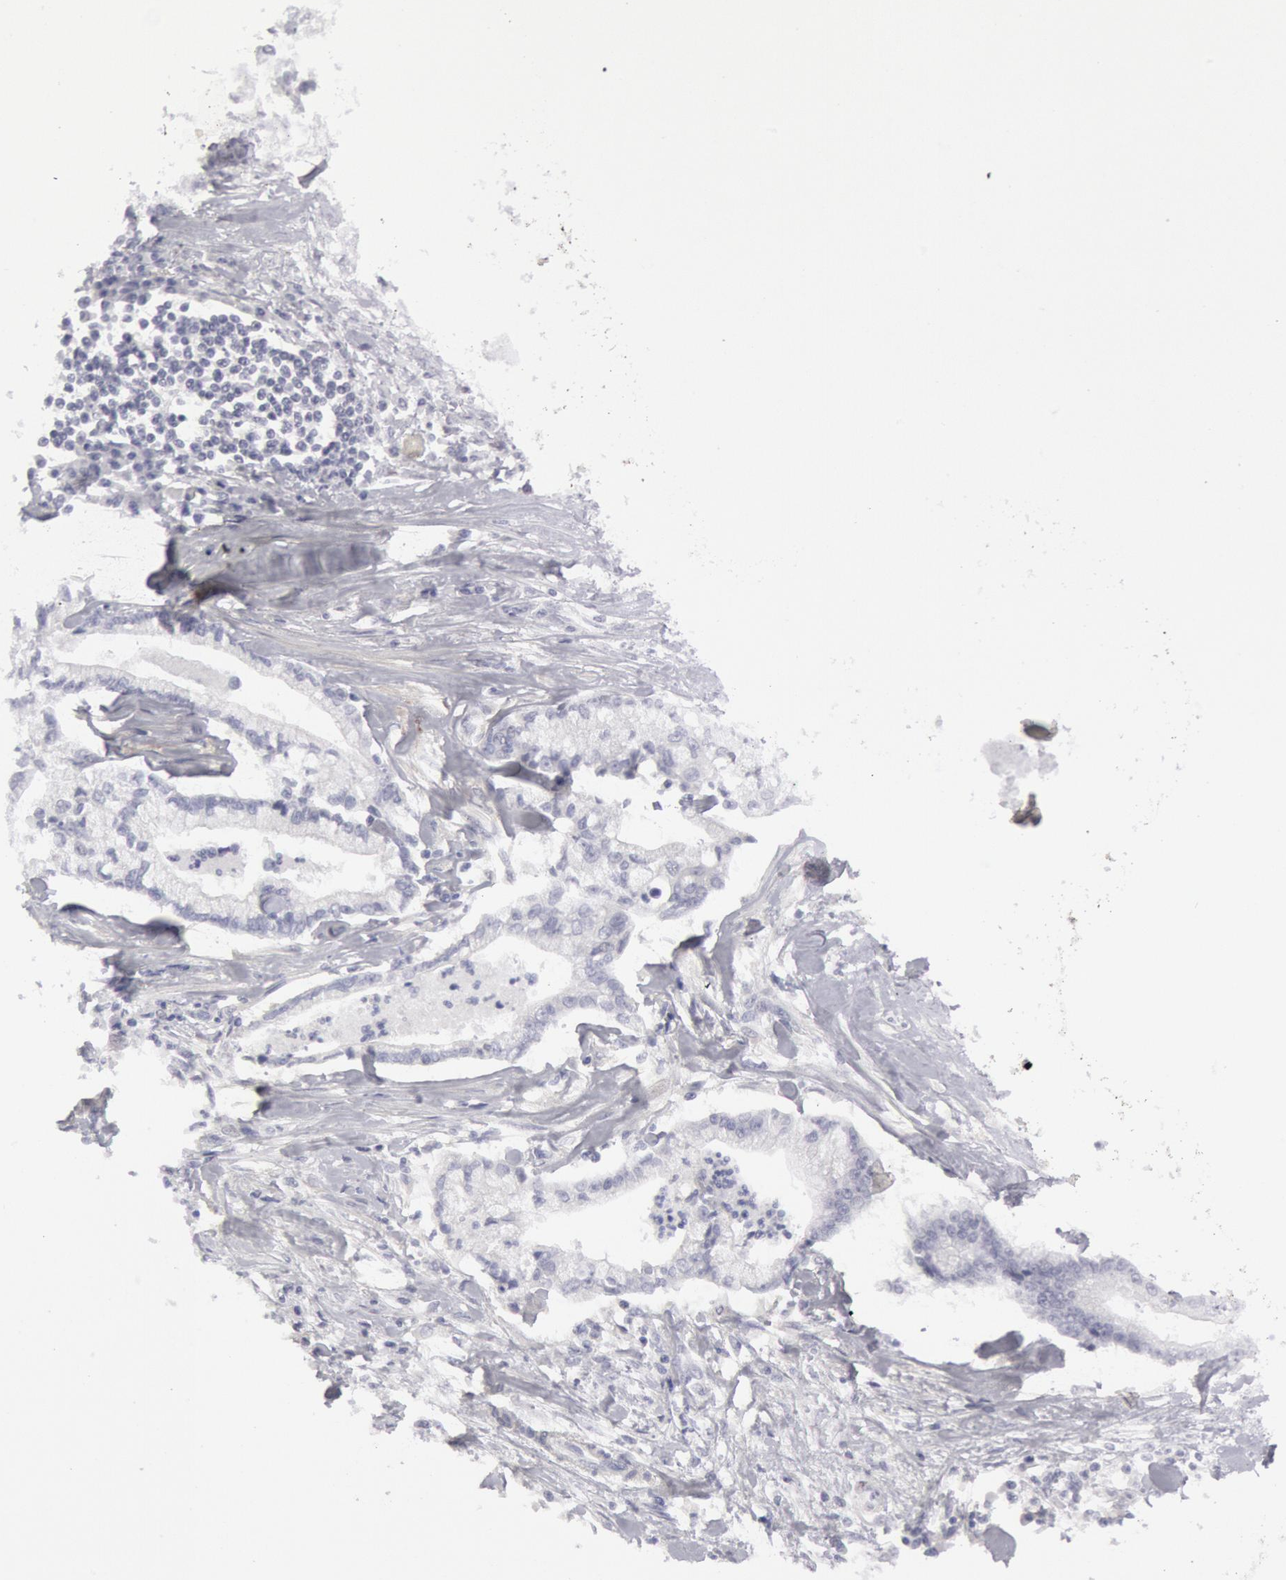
{"staining": {"intensity": "negative", "quantity": "none", "location": "none"}, "tissue": "liver cancer", "cell_type": "Tumor cells", "image_type": "cancer", "snomed": [{"axis": "morphology", "description": "Cholangiocarcinoma"}, {"axis": "topography", "description": "Liver"}], "caption": "A histopathology image of human liver cholangiocarcinoma is negative for staining in tumor cells.", "gene": "FHL1", "patient": {"sex": "male", "age": 57}}